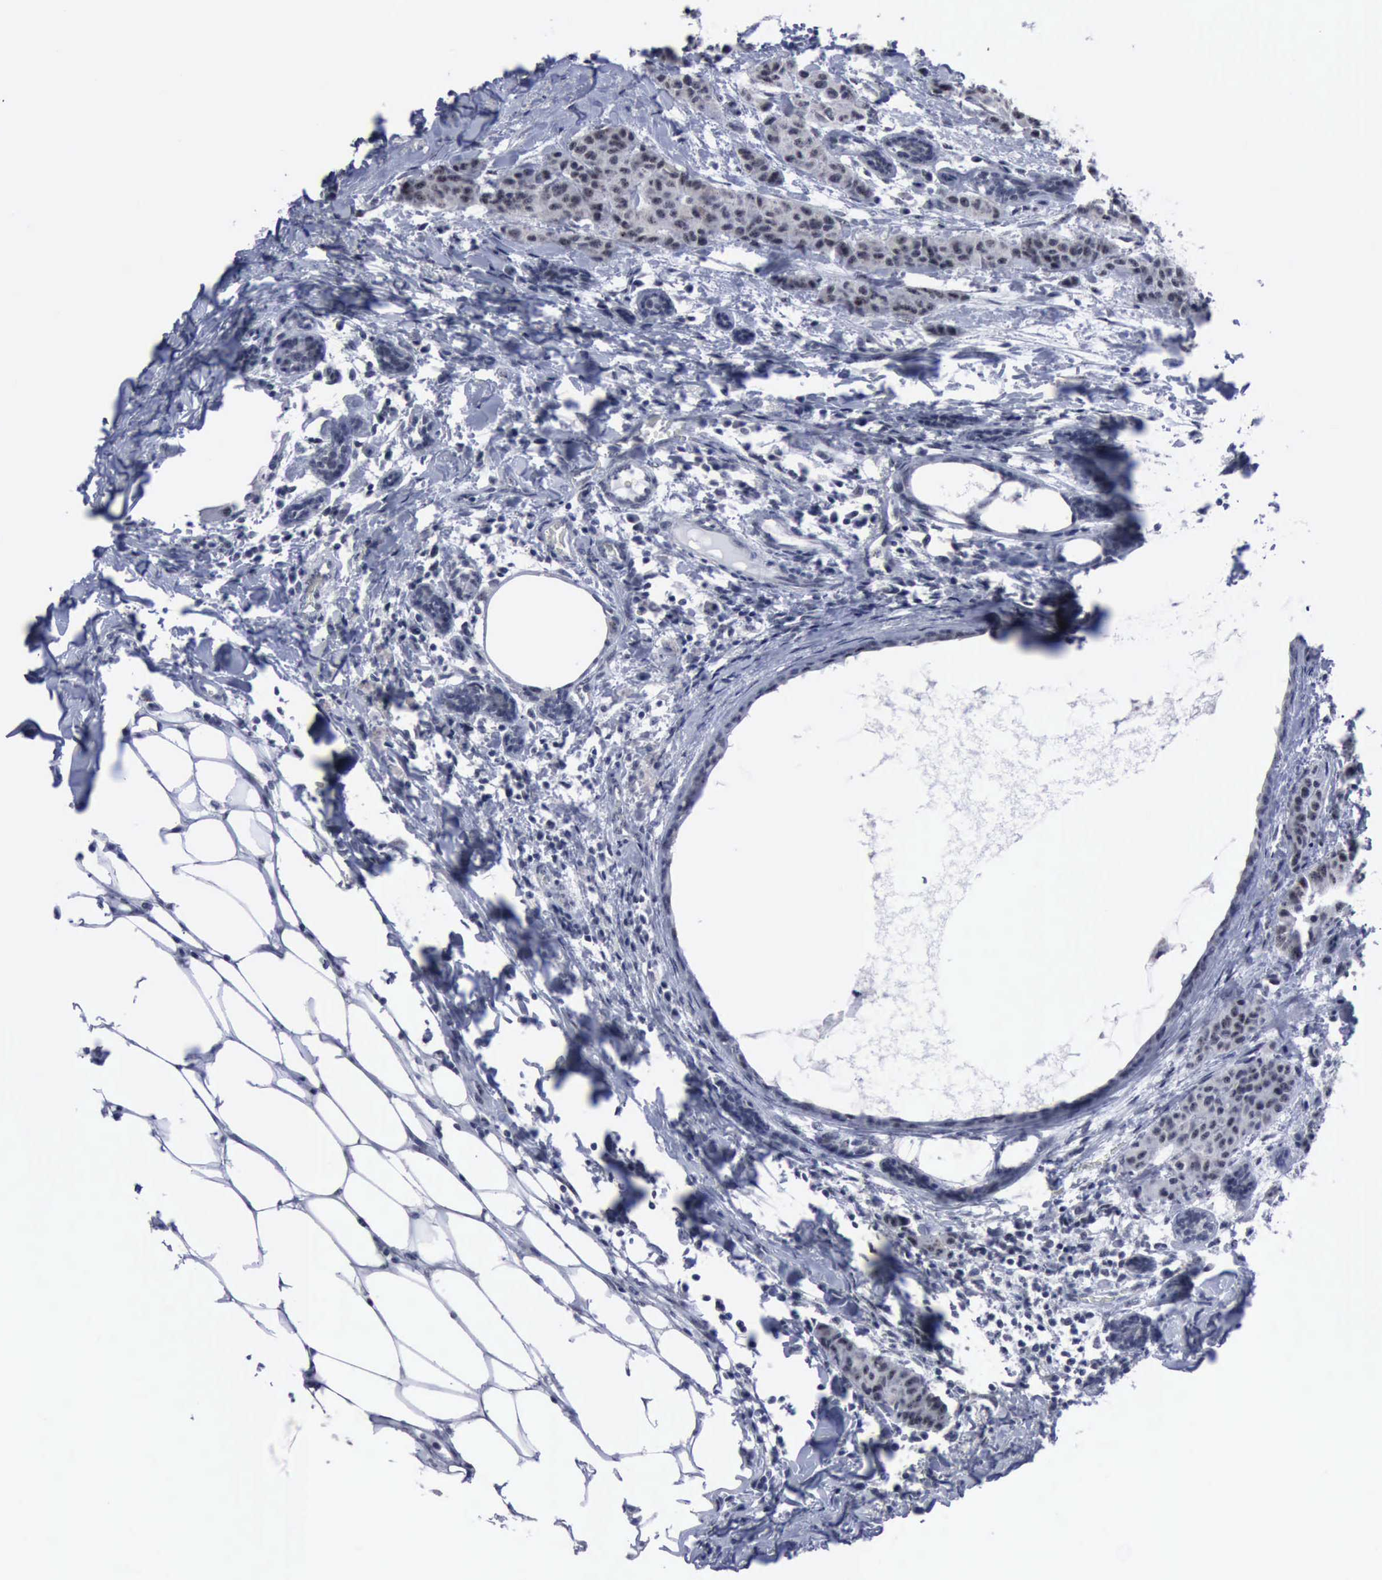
{"staining": {"intensity": "negative", "quantity": "none", "location": "none"}, "tissue": "breast cancer", "cell_type": "Tumor cells", "image_type": "cancer", "snomed": [{"axis": "morphology", "description": "Duct carcinoma"}, {"axis": "topography", "description": "Breast"}], "caption": "This is a image of immunohistochemistry (IHC) staining of breast invasive ductal carcinoma, which shows no staining in tumor cells.", "gene": "BRD1", "patient": {"sex": "female", "age": 40}}